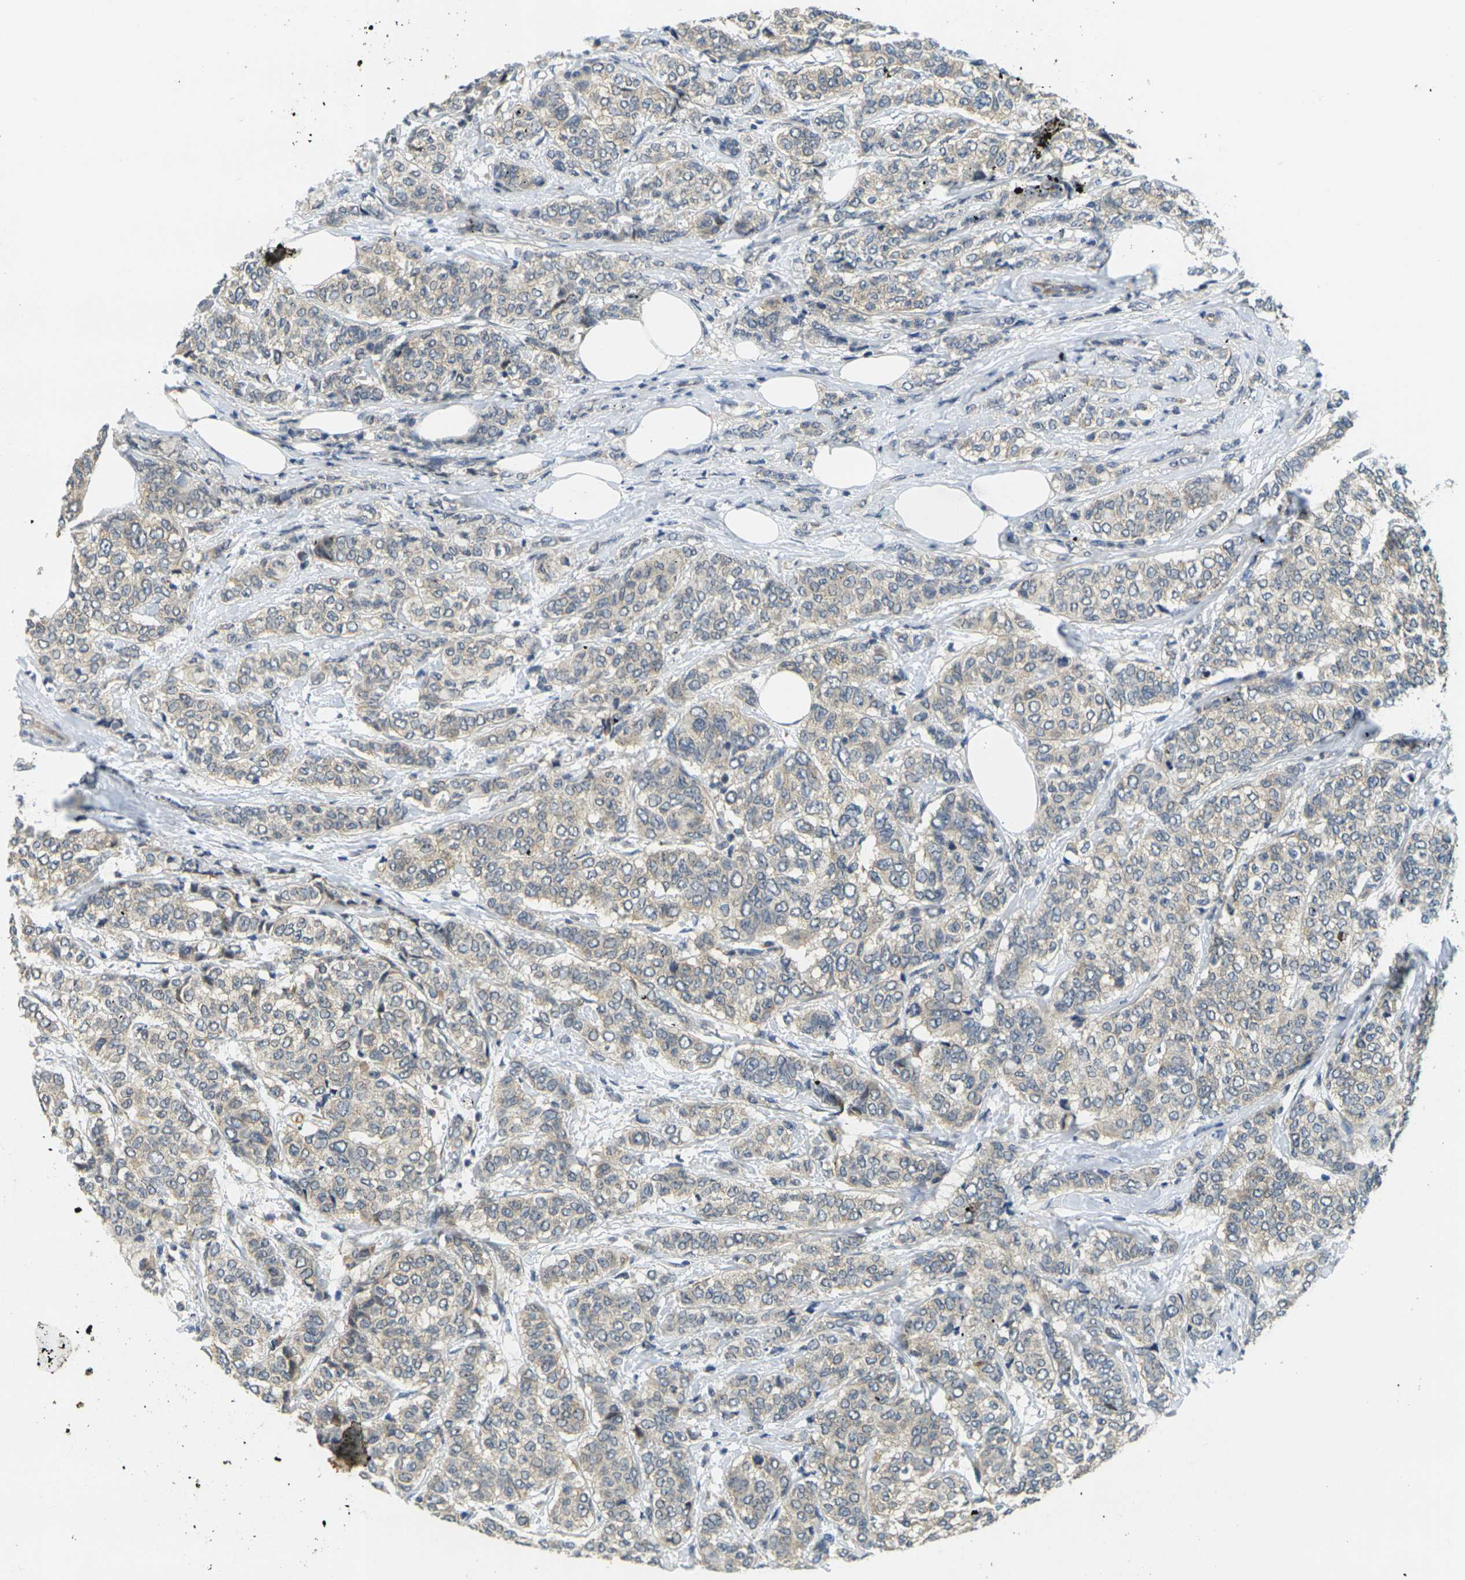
{"staining": {"intensity": "weak", "quantity": ">75%", "location": "cytoplasmic/membranous"}, "tissue": "breast cancer", "cell_type": "Tumor cells", "image_type": "cancer", "snomed": [{"axis": "morphology", "description": "Lobular carcinoma"}, {"axis": "topography", "description": "Breast"}], "caption": "IHC of human lobular carcinoma (breast) shows low levels of weak cytoplasmic/membranous staining in about >75% of tumor cells. The staining was performed using DAB (3,3'-diaminobenzidine), with brown indicating positive protein expression. Nuclei are stained blue with hematoxylin.", "gene": "MINAR2", "patient": {"sex": "female", "age": 60}}